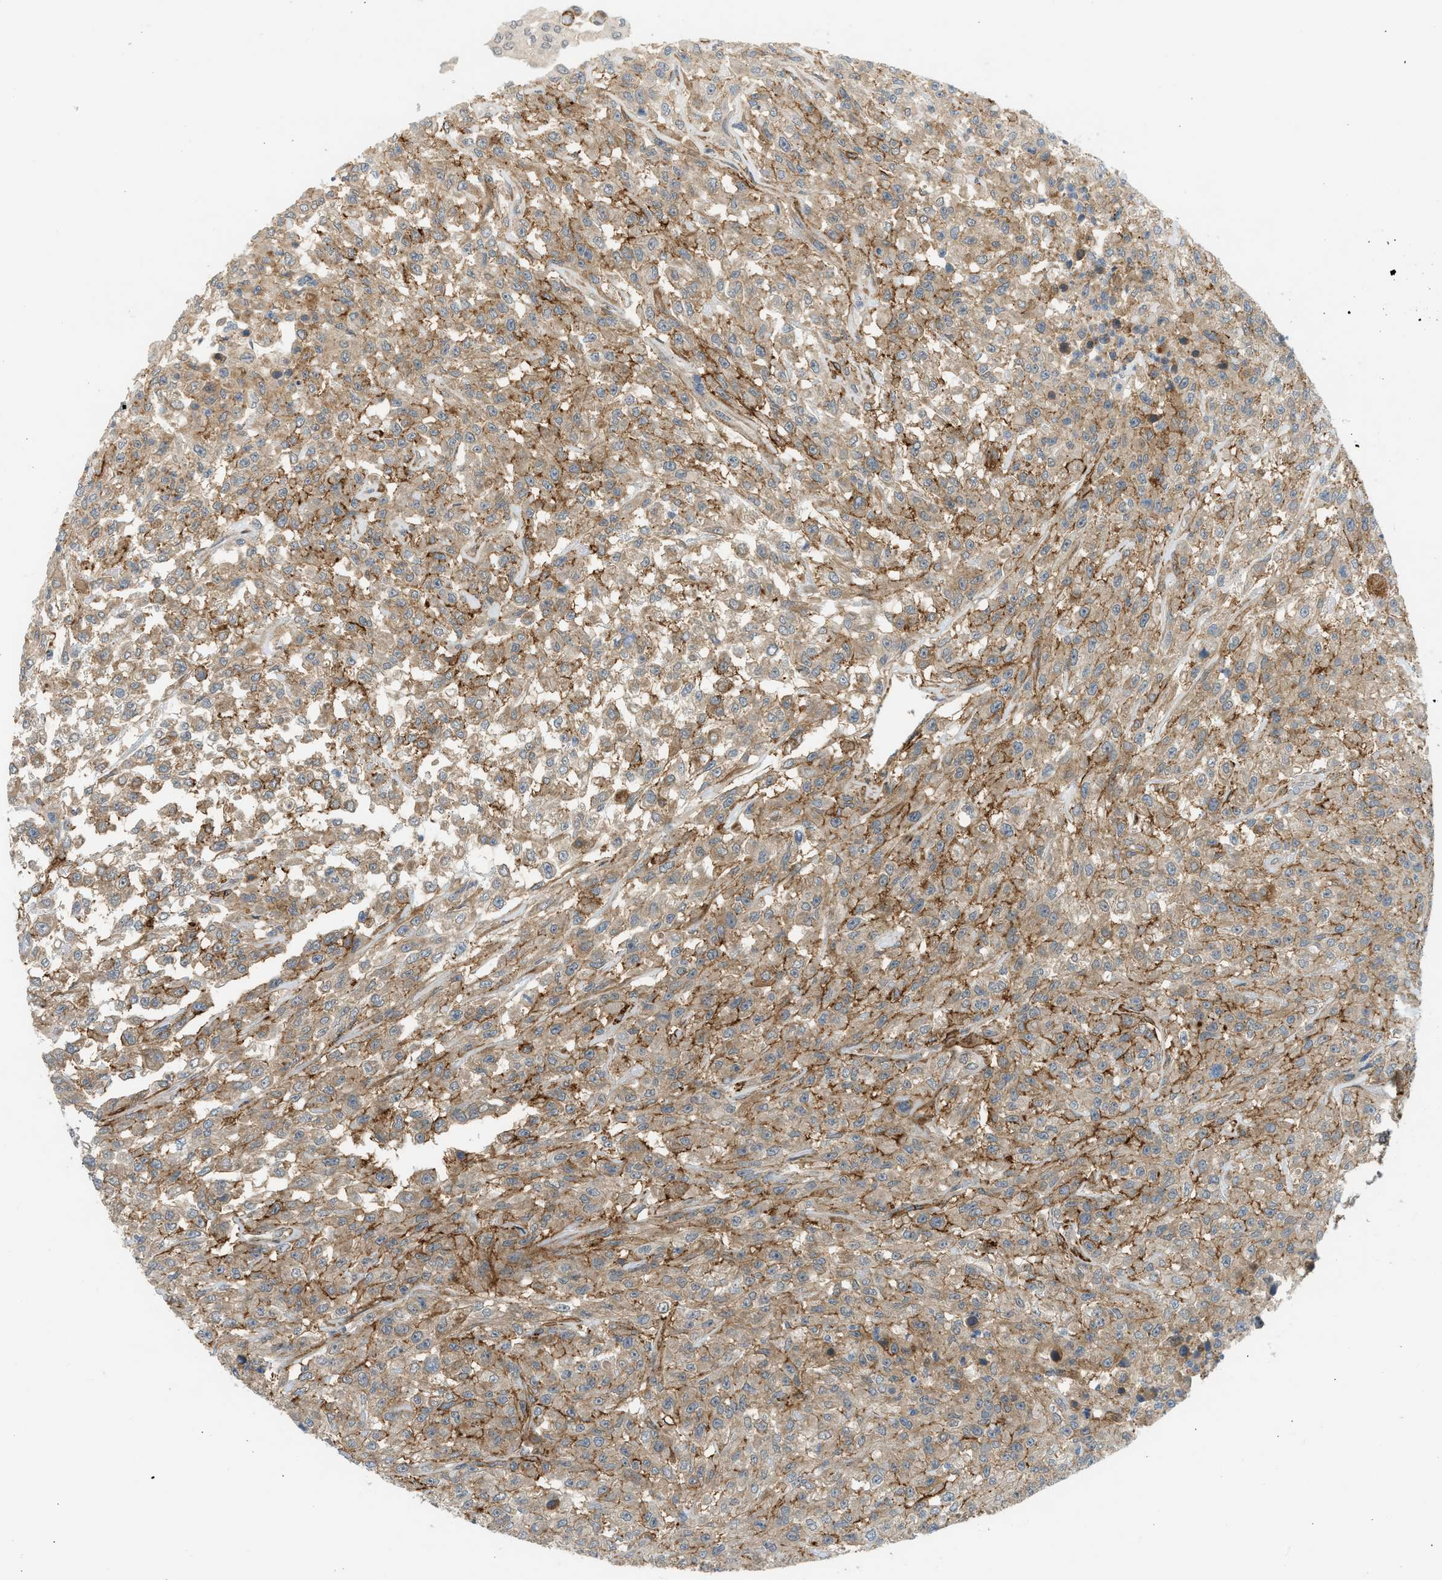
{"staining": {"intensity": "moderate", "quantity": ">75%", "location": "cytoplasmic/membranous"}, "tissue": "urothelial cancer", "cell_type": "Tumor cells", "image_type": "cancer", "snomed": [{"axis": "morphology", "description": "Urothelial carcinoma, High grade"}, {"axis": "topography", "description": "Urinary bladder"}], "caption": "Protein positivity by immunohistochemistry (IHC) shows moderate cytoplasmic/membranous expression in approximately >75% of tumor cells in urothelial cancer.", "gene": "EDNRA", "patient": {"sex": "male", "age": 46}}